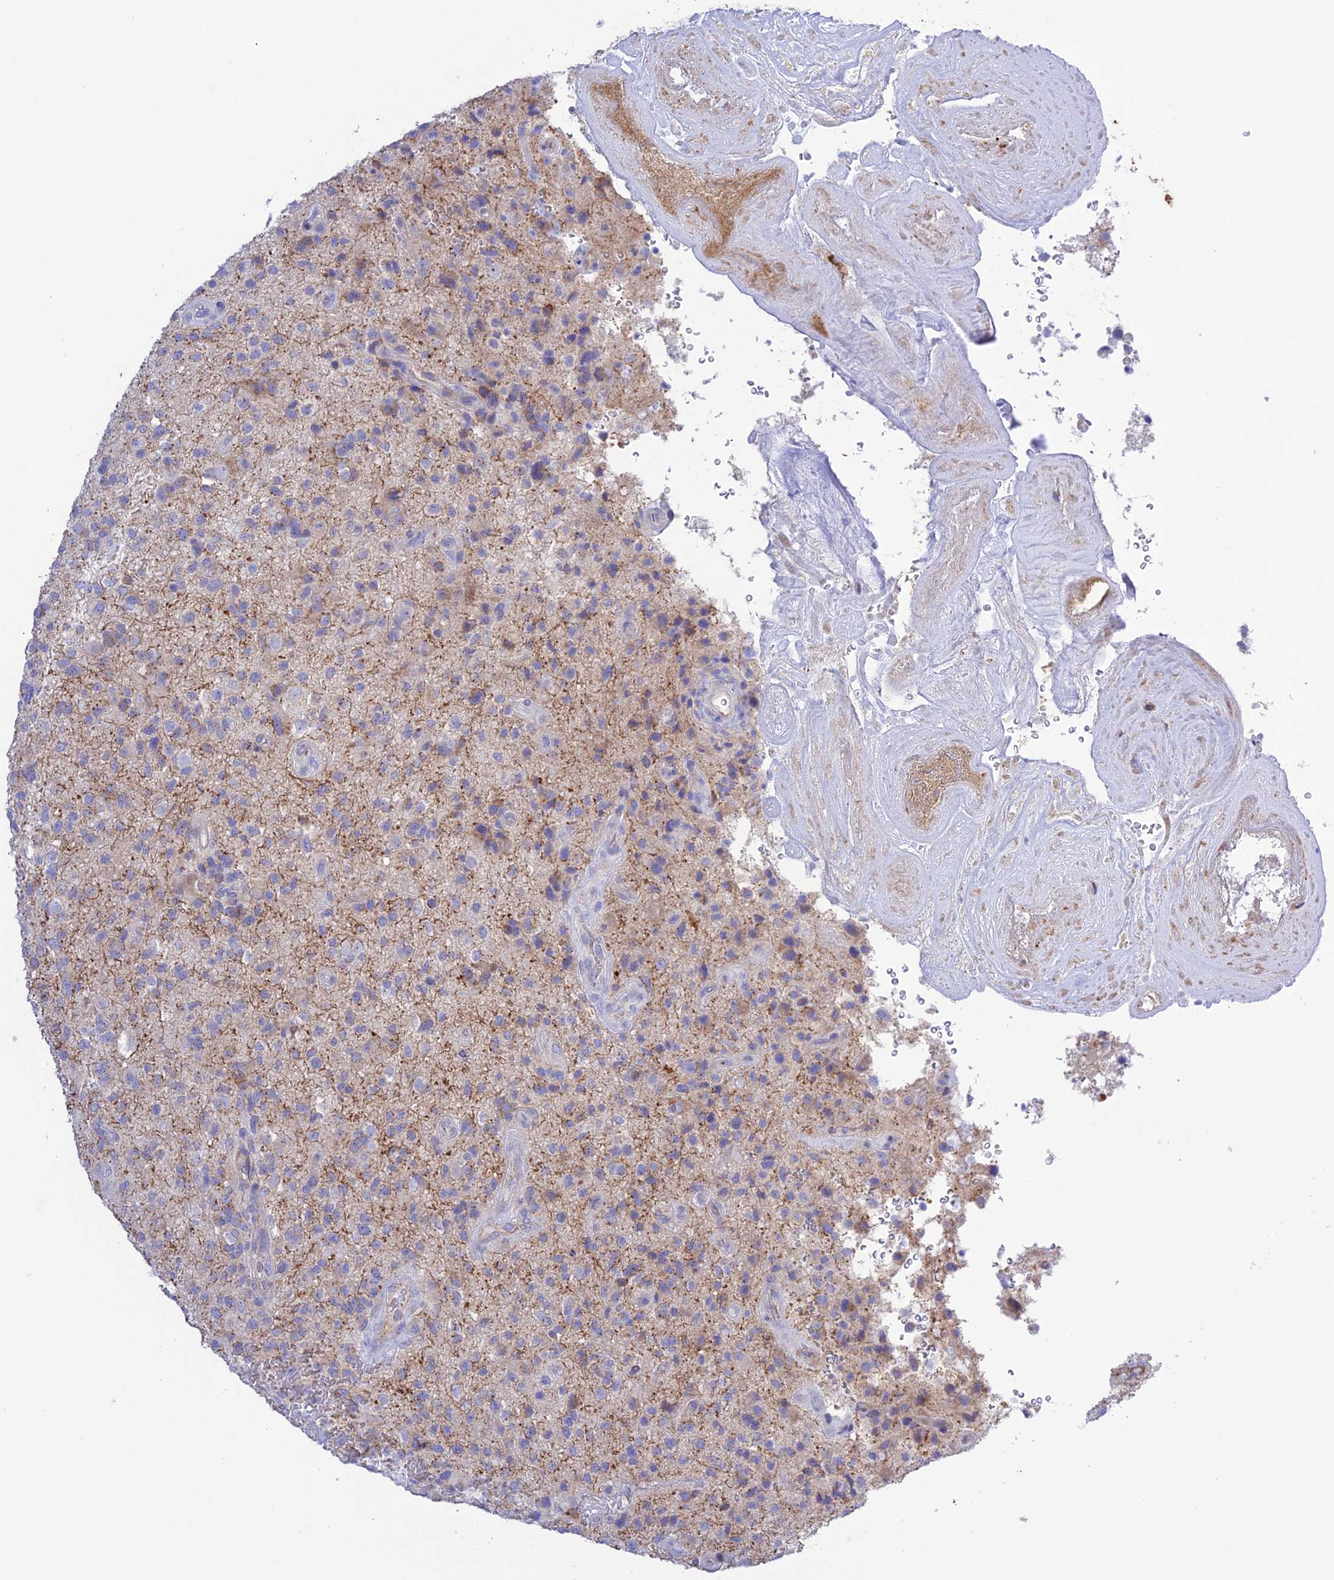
{"staining": {"intensity": "negative", "quantity": "none", "location": "none"}, "tissue": "glioma", "cell_type": "Tumor cells", "image_type": "cancer", "snomed": [{"axis": "morphology", "description": "Glioma, malignant, High grade"}, {"axis": "topography", "description": "Brain"}], "caption": "An immunohistochemistry (IHC) image of malignant high-grade glioma is shown. There is no staining in tumor cells of malignant high-grade glioma. (Immunohistochemistry (ihc), brightfield microscopy, high magnification).", "gene": "CHSY3", "patient": {"sex": "male", "age": 47}}